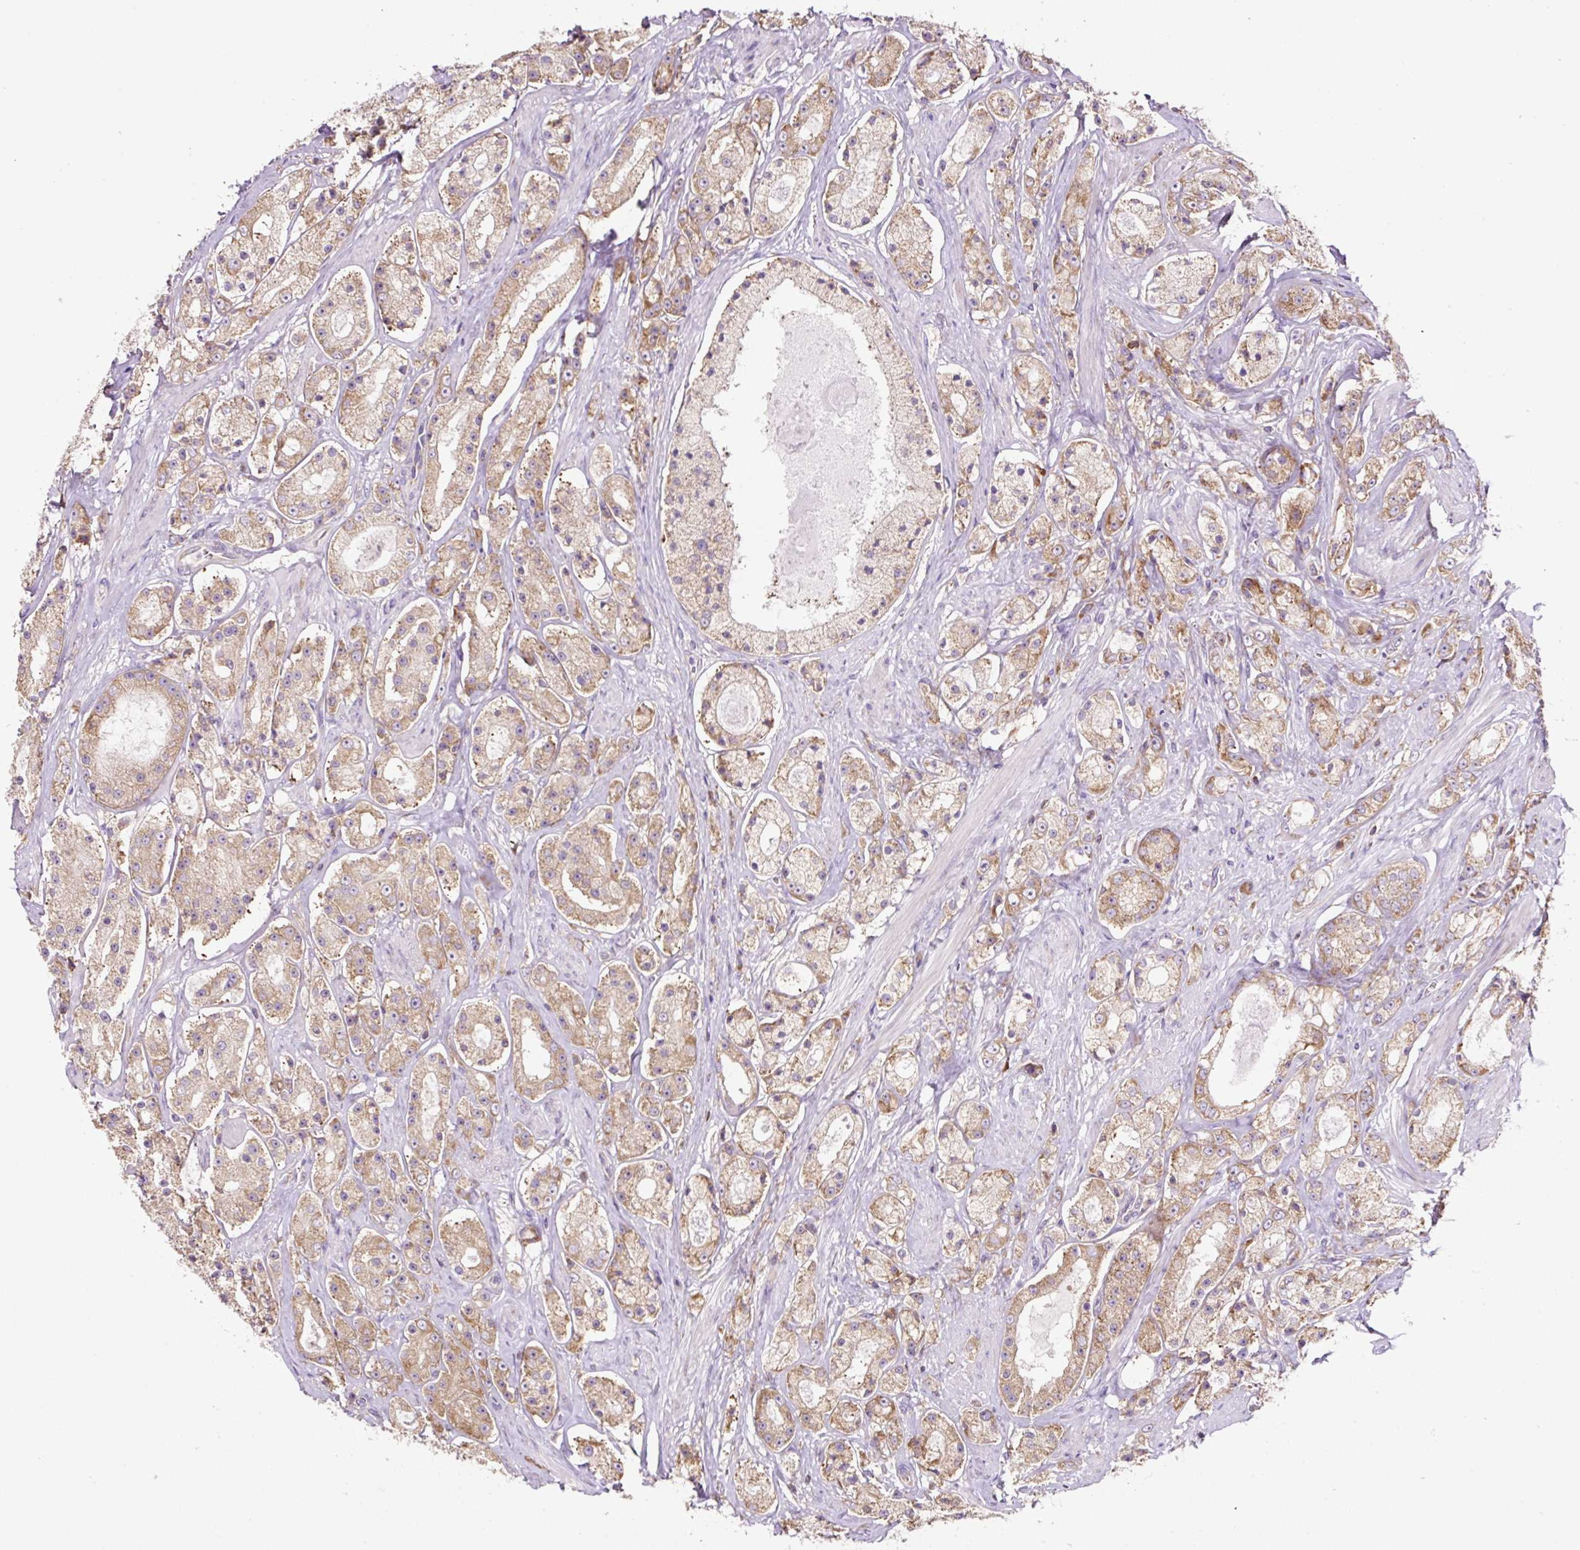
{"staining": {"intensity": "moderate", "quantity": ">75%", "location": "cytoplasmic/membranous"}, "tissue": "prostate cancer", "cell_type": "Tumor cells", "image_type": "cancer", "snomed": [{"axis": "morphology", "description": "Adenocarcinoma, High grade"}, {"axis": "topography", "description": "Prostate"}], "caption": "A high-resolution image shows immunohistochemistry (IHC) staining of prostate cancer (adenocarcinoma (high-grade)), which reveals moderate cytoplasmic/membranous positivity in approximately >75% of tumor cells. (DAB (3,3'-diaminobenzidine) IHC, brown staining for protein, blue staining for nuclei).", "gene": "RPS23", "patient": {"sex": "male", "age": 67}}